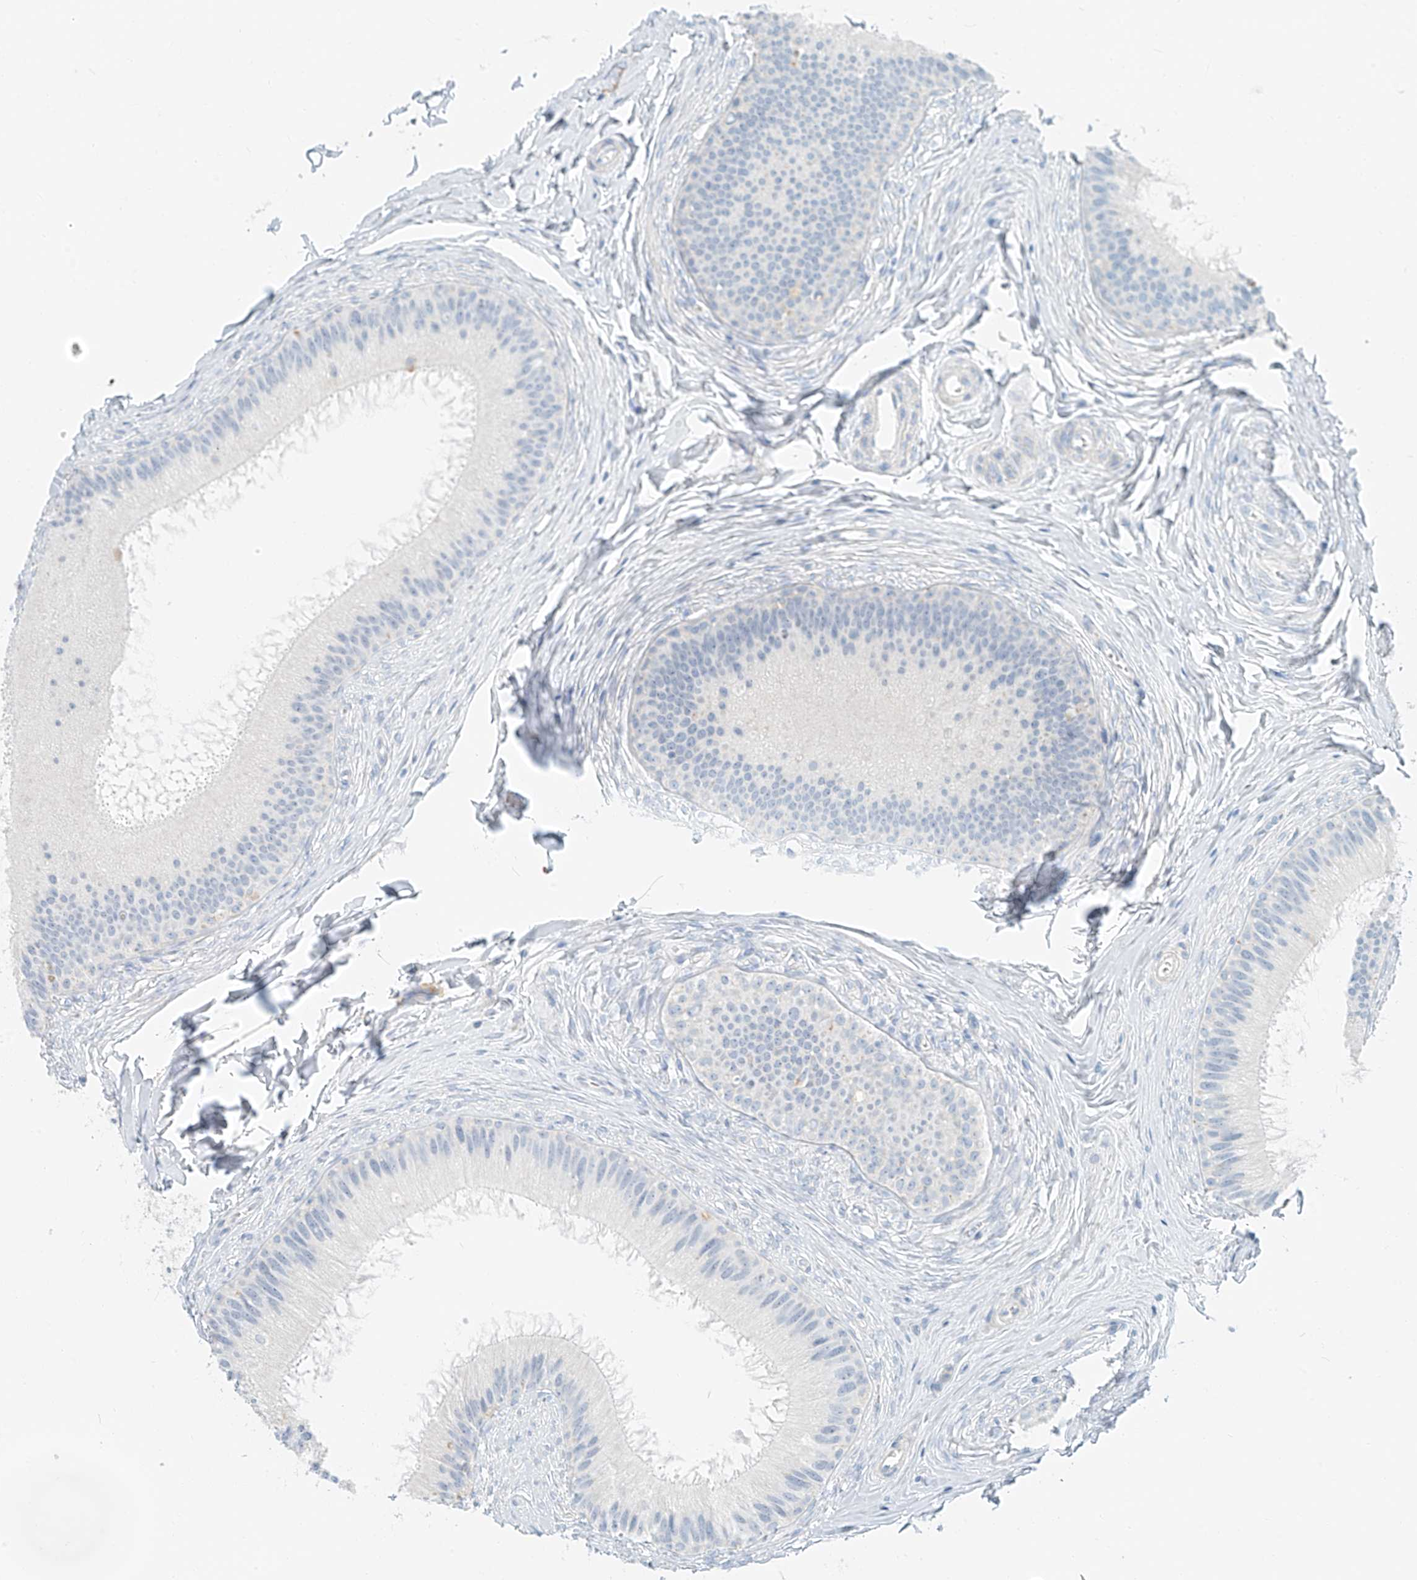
{"staining": {"intensity": "negative", "quantity": "none", "location": "none"}, "tissue": "epididymis", "cell_type": "Glandular cells", "image_type": "normal", "snomed": [{"axis": "morphology", "description": "Normal tissue, NOS"}, {"axis": "topography", "description": "Epididymis"}], "caption": "The image demonstrates no staining of glandular cells in benign epididymis. Brightfield microscopy of IHC stained with DAB (brown) and hematoxylin (blue), captured at high magnification.", "gene": "PGC", "patient": {"sex": "male", "age": 27}}